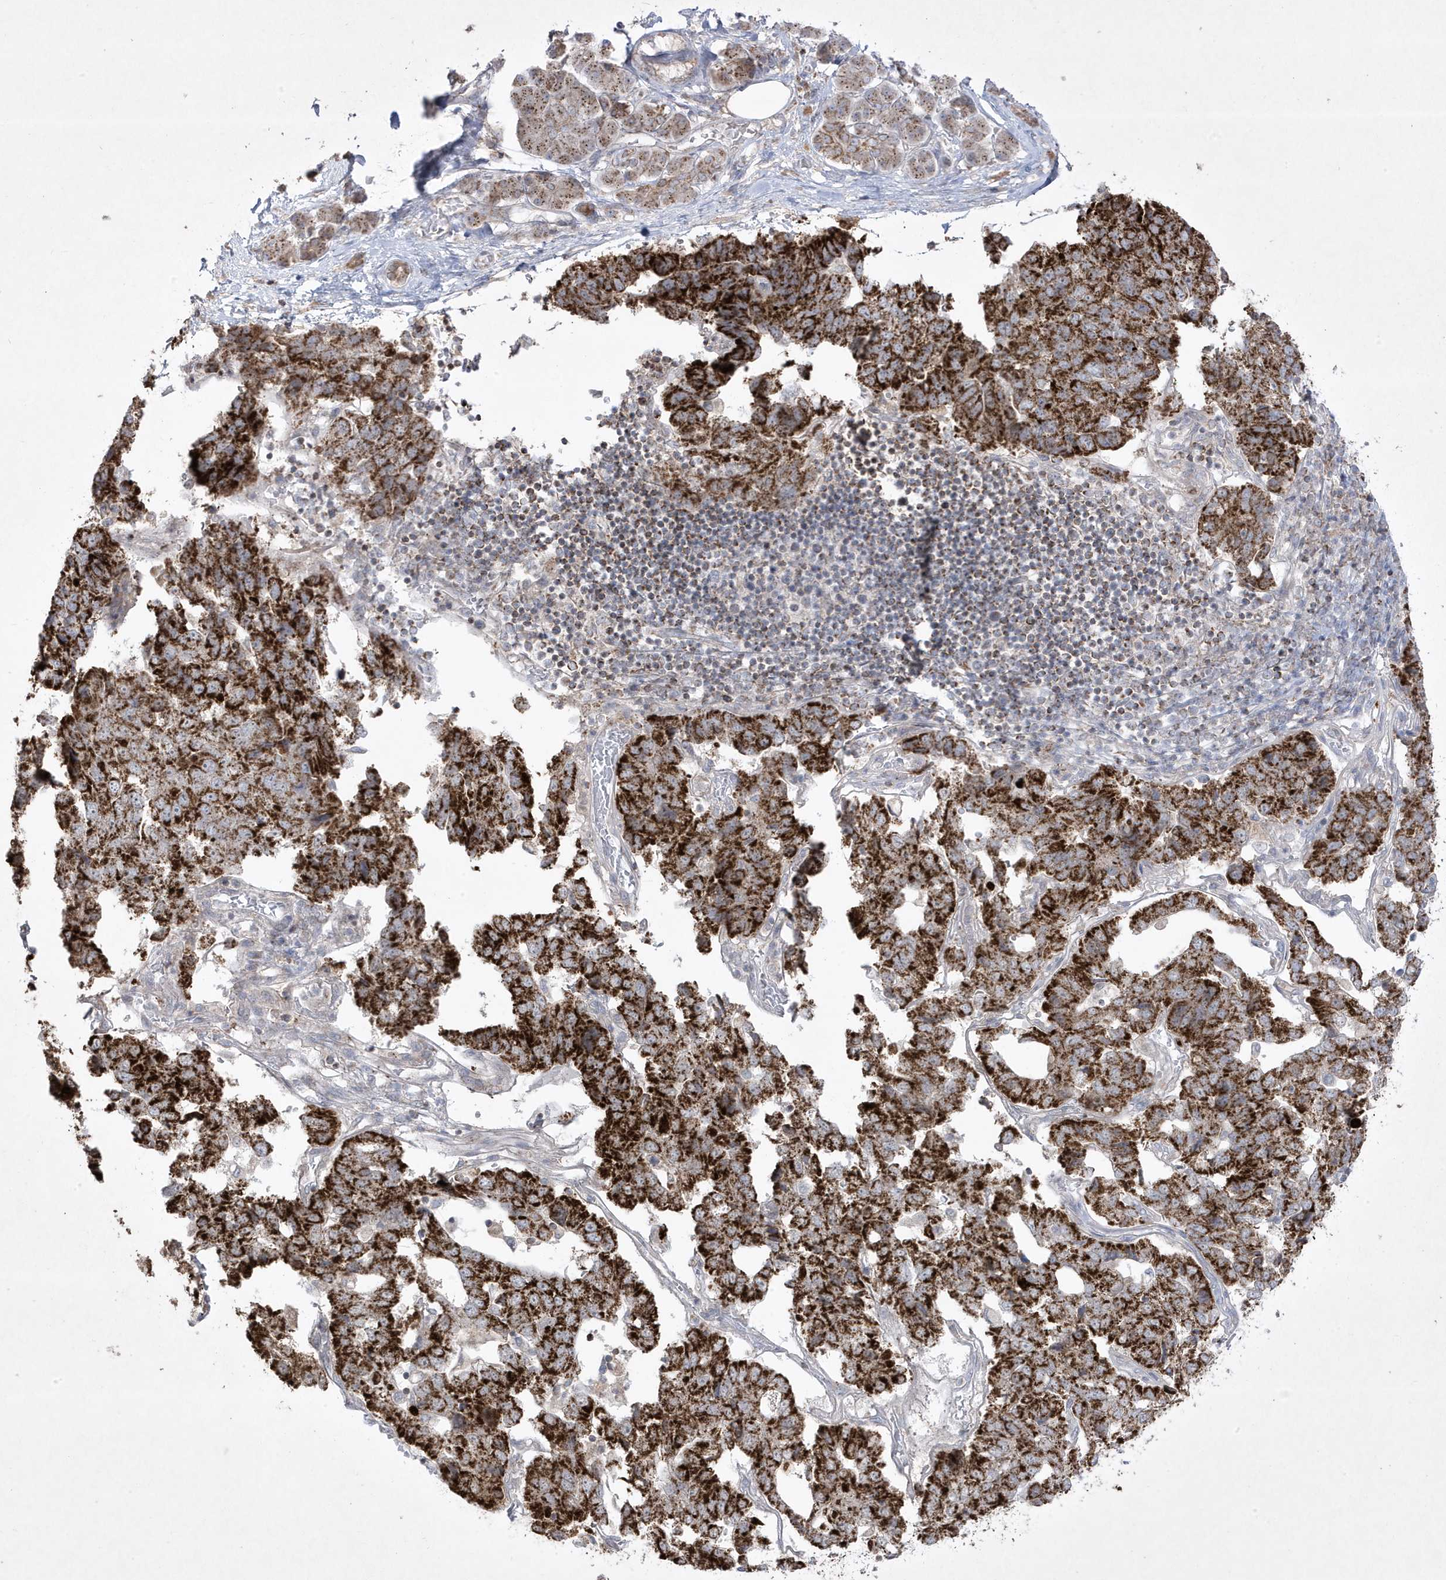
{"staining": {"intensity": "strong", "quantity": ">75%", "location": "cytoplasmic/membranous"}, "tissue": "pancreatic cancer", "cell_type": "Tumor cells", "image_type": "cancer", "snomed": [{"axis": "morphology", "description": "Adenocarcinoma, NOS"}, {"axis": "topography", "description": "Pancreas"}], "caption": "Adenocarcinoma (pancreatic) stained with IHC shows strong cytoplasmic/membranous expression in approximately >75% of tumor cells. The staining is performed using DAB (3,3'-diaminobenzidine) brown chromogen to label protein expression. The nuclei are counter-stained blue using hematoxylin.", "gene": "ADAMTSL3", "patient": {"sex": "female", "age": 61}}